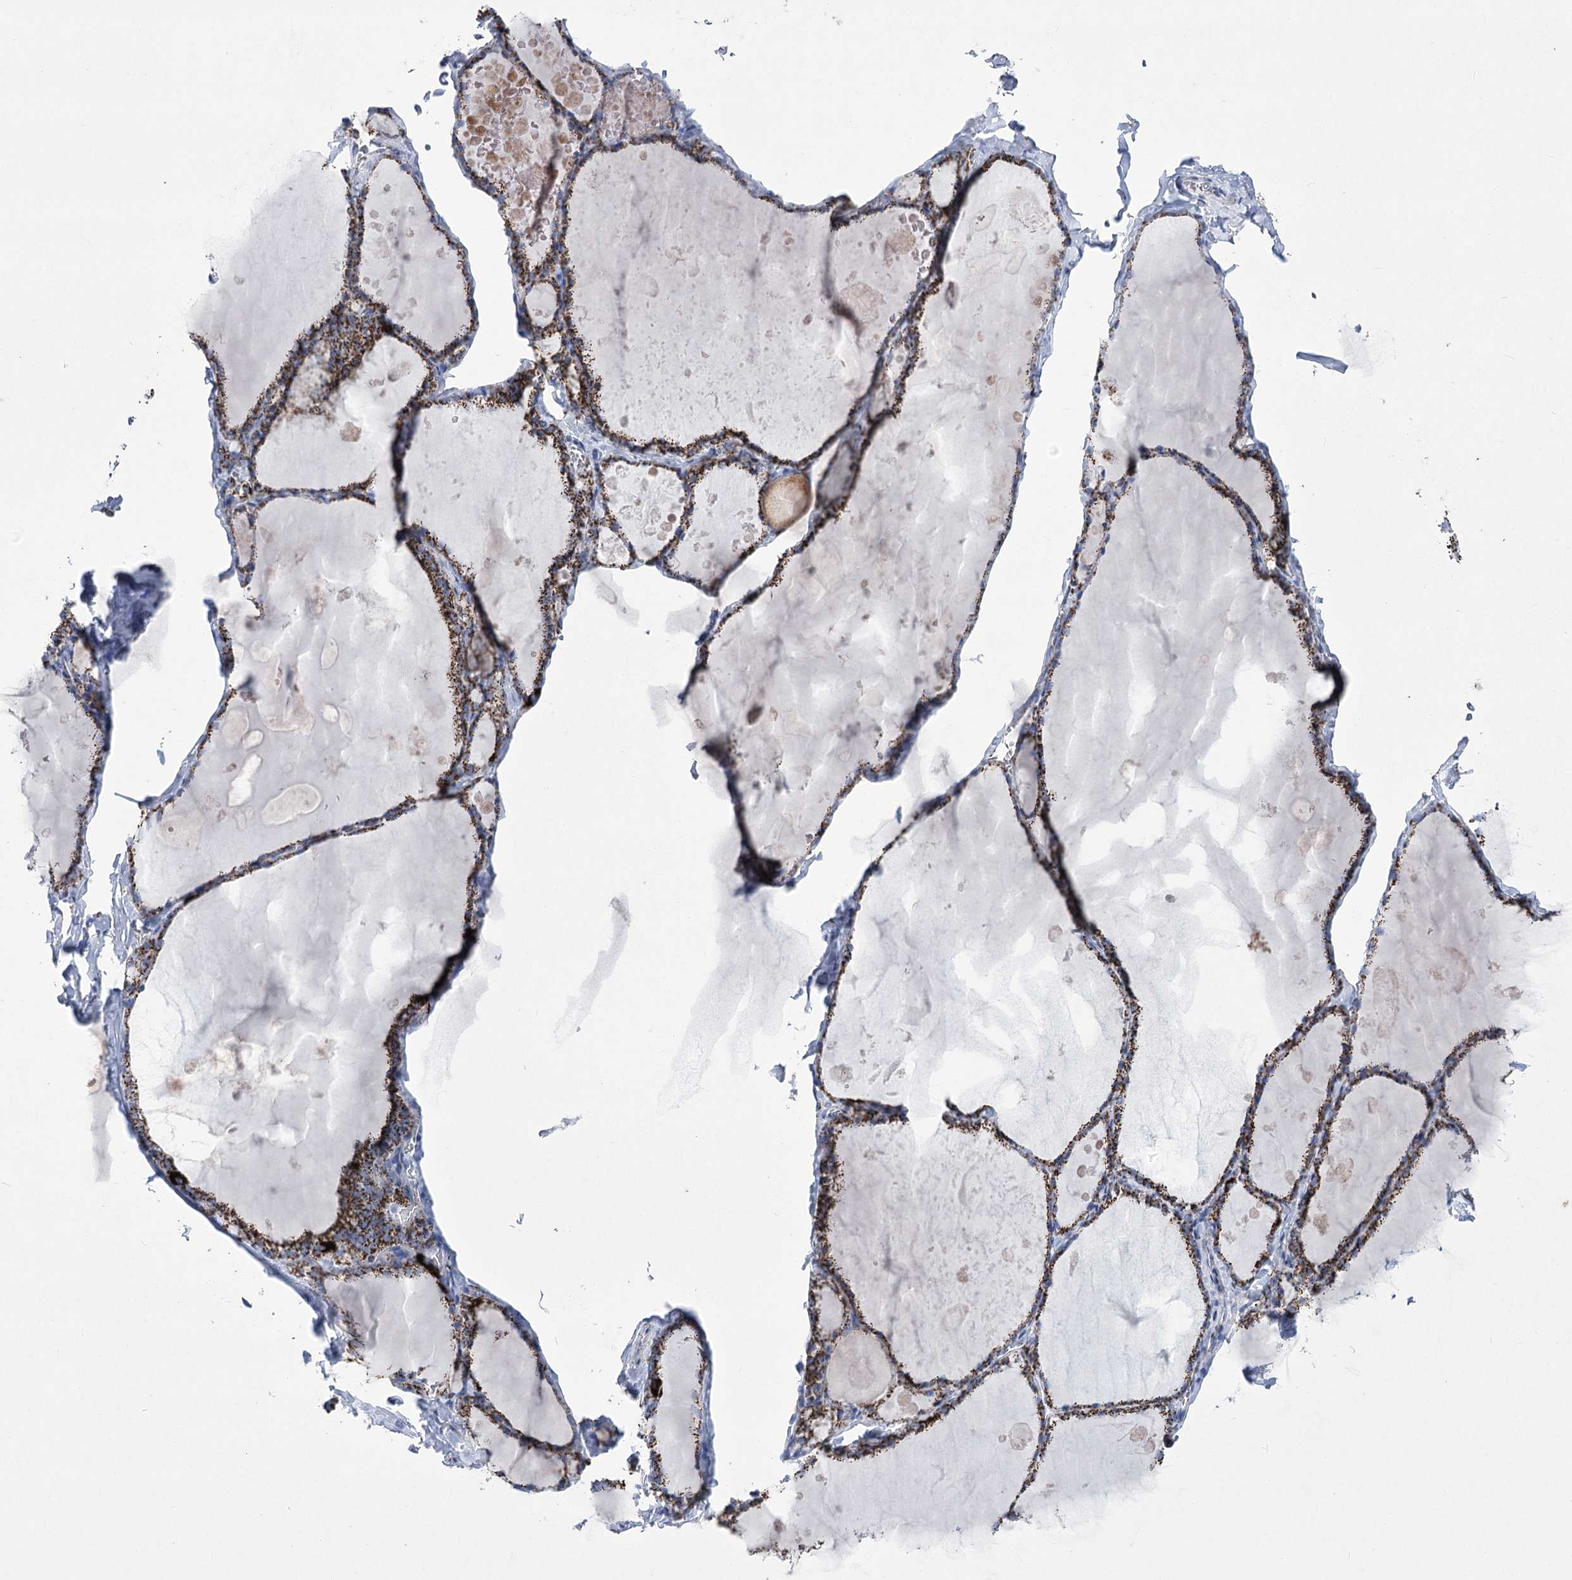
{"staining": {"intensity": "strong", "quantity": ">75%", "location": "cytoplasmic/membranous"}, "tissue": "thyroid gland", "cell_type": "Glandular cells", "image_type": "normal", "snomed": [{"axis": "morphology", "description": "Normal tissue, NOS"}, {"axis": "topography", "description": "Thyroid gland"}], "caption": "The photomicrograph displays immunohistochemical staining of benign thyroid gland. There is strong cytoplasmic/membranous expression is identified in about >75% of glandular cells. The protein of interest is stained brown, and the nuclei are stained in blue (DAB IHC with brightfield microscopy, high magnification).", "gene": "PDHB", "patient": {"sex": "male", "age": 56}}